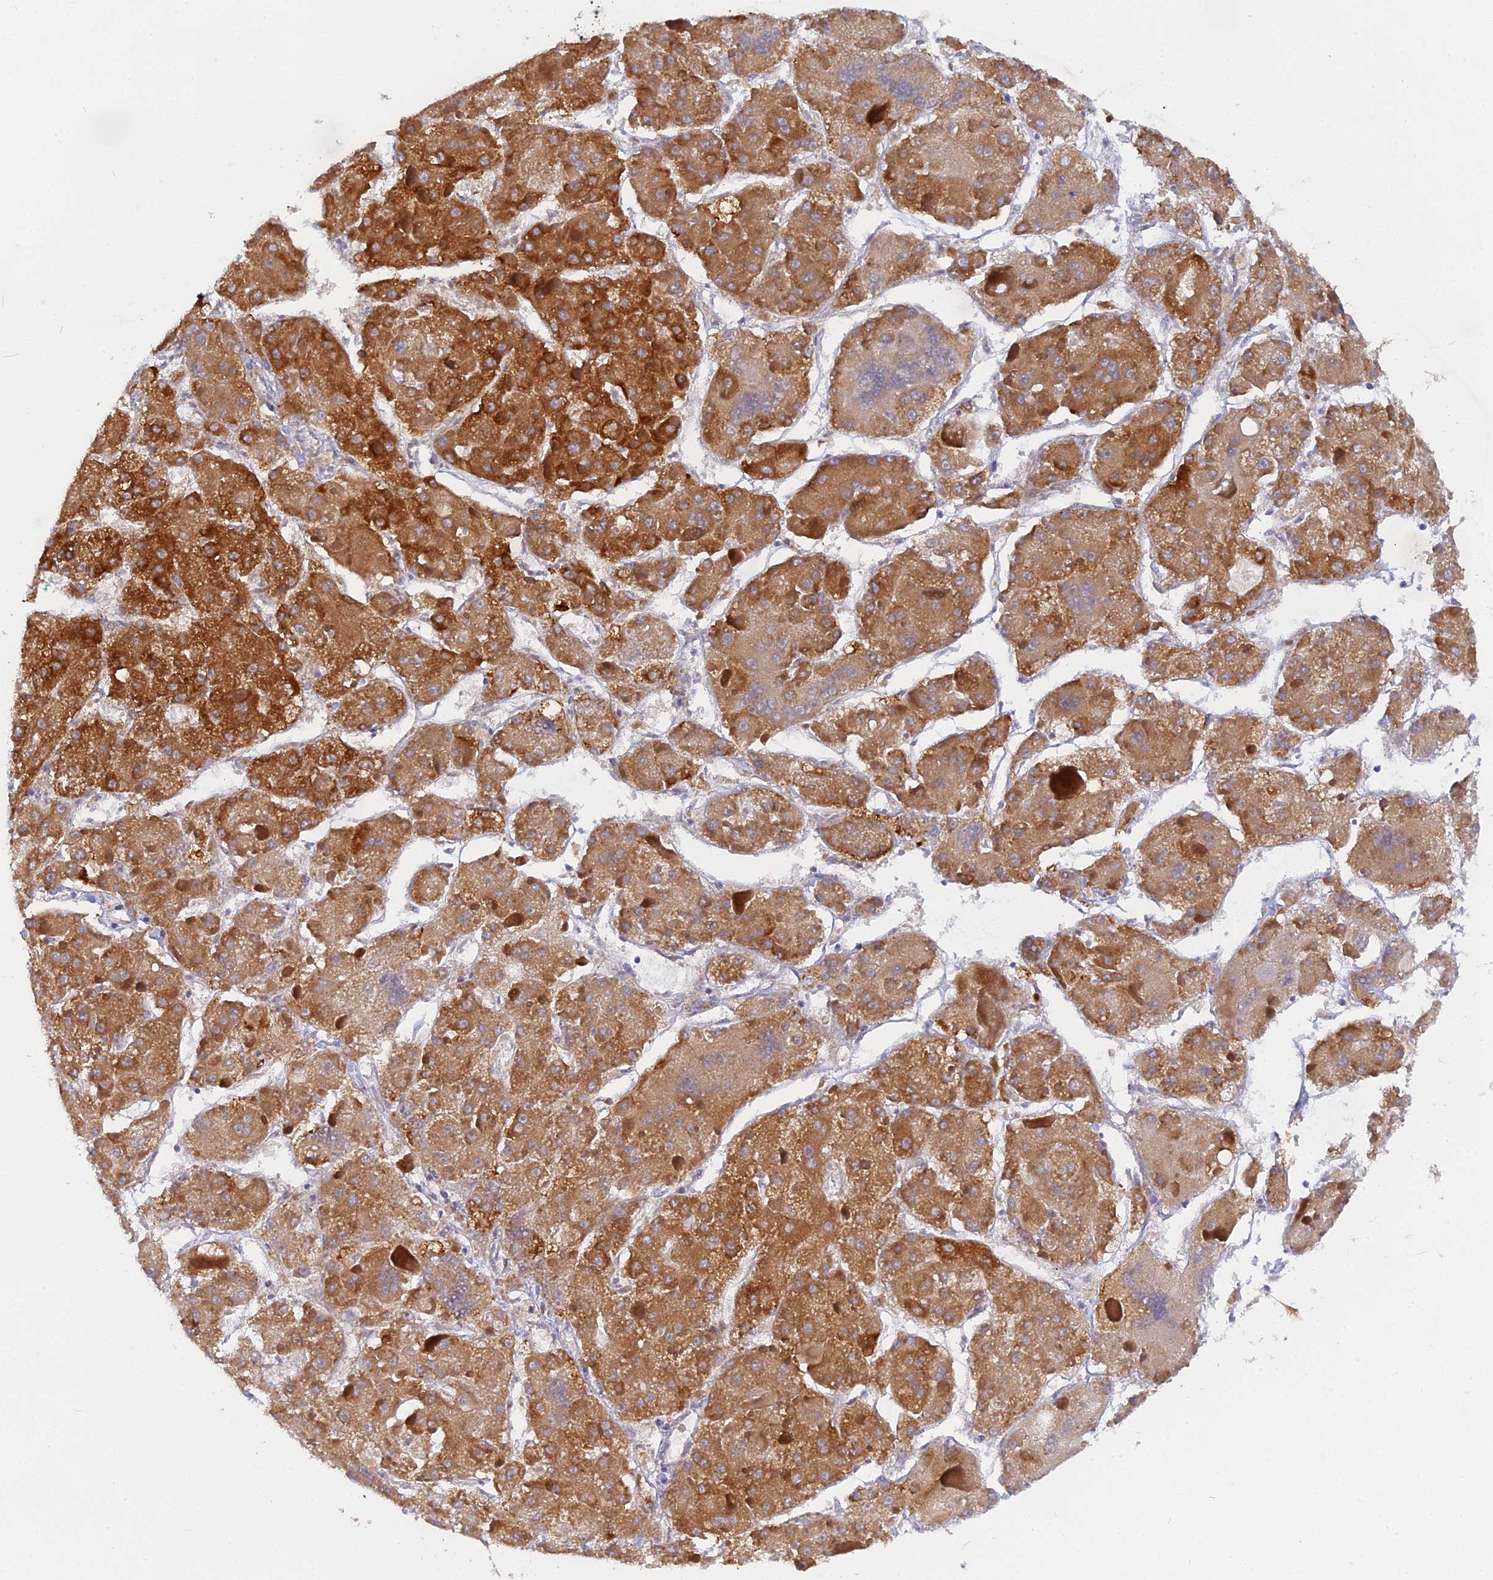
{"staining": {"intensity": "moderate", "quantity": ">75%", "location": "cytoplasmic/membranous"}, "tissue": "liver cancer", "cell_type": "Tumor cells", "image_type": "cancer", "snomed": [{"axis": "morphology", "description": "Carcinoma, Hepatocellular, NOS"}, {"axis": "topography", "description": "Liver"}], "caption": "Immunohistochemistry photomicrograph of neoplastic tissue: human hepatocellular carcinoma (liver) stained using immunohistochemistry (IHC) displays medium levels of moderate protein expression localized specifically in the cytoplasmic/membranous of tumor cells, appearing as a cytoplasmic/membranous brown color.", "gene": "TLCD1", "patient": {"sex": "female", "age": 73}}